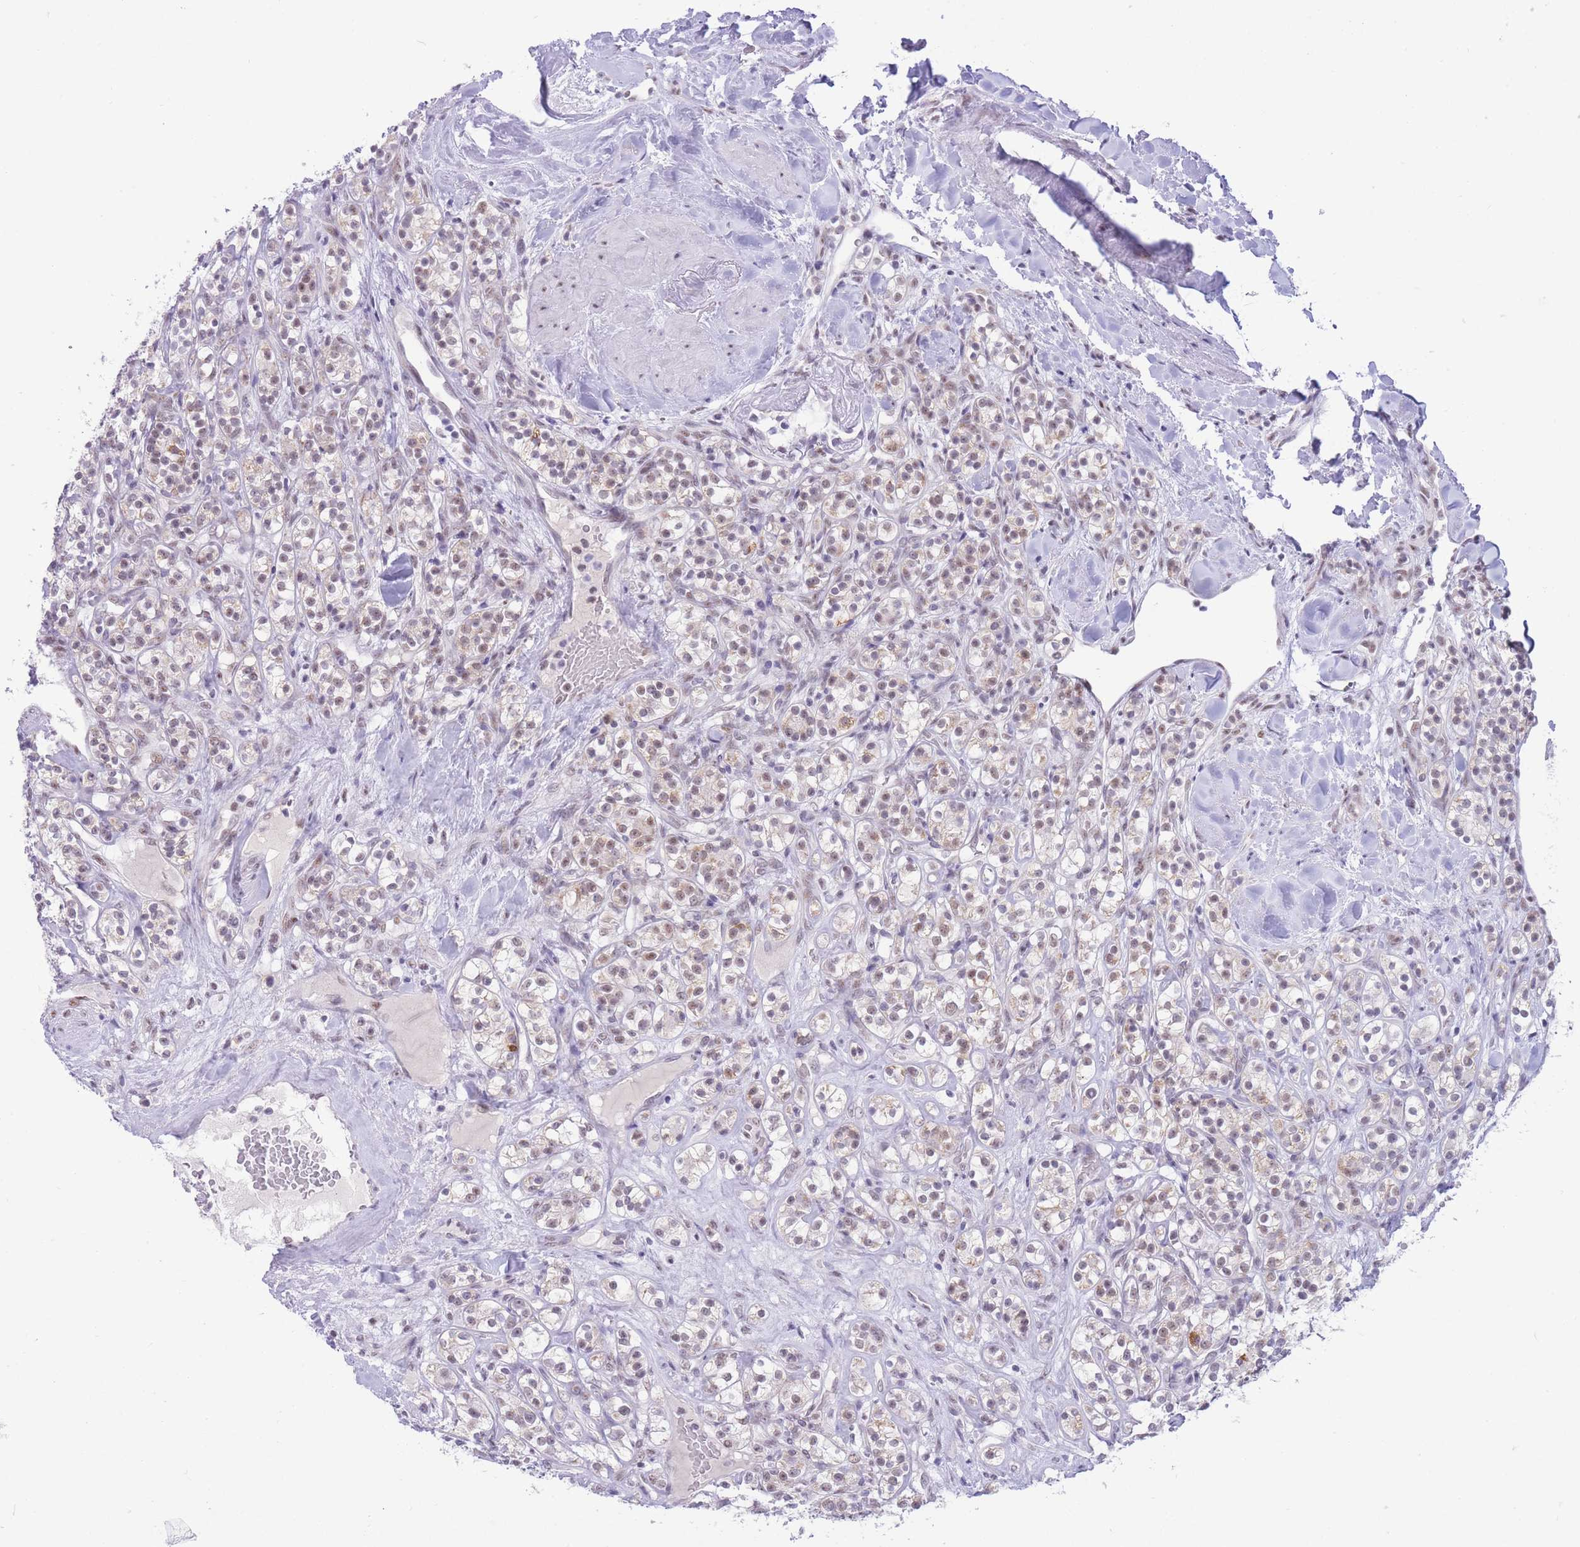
{"staining": {"intensity": "weak", "quantity": "25%-75%", "location": "cytoplasmic/membranous,nuclear"}, "tissue": "renal cancer", "cell_type": "Tumor cells", "image_type": "cancer", "snomed": [{"axis": "morphology", "description": "Adenocarcinoma, NOS"}, {"axis": "topography", "description": "Kidney"}], "caption": "An immunohistochemistry image of neoplastic tissue is shown. Protein staining in brown shows weak cytoplasmic/membranous and nuclear positivity in adenocarcinoma (renal) within tumor cells.", "gene": "CYP2B6", "patient": {"sex": "male", "age": 77}}